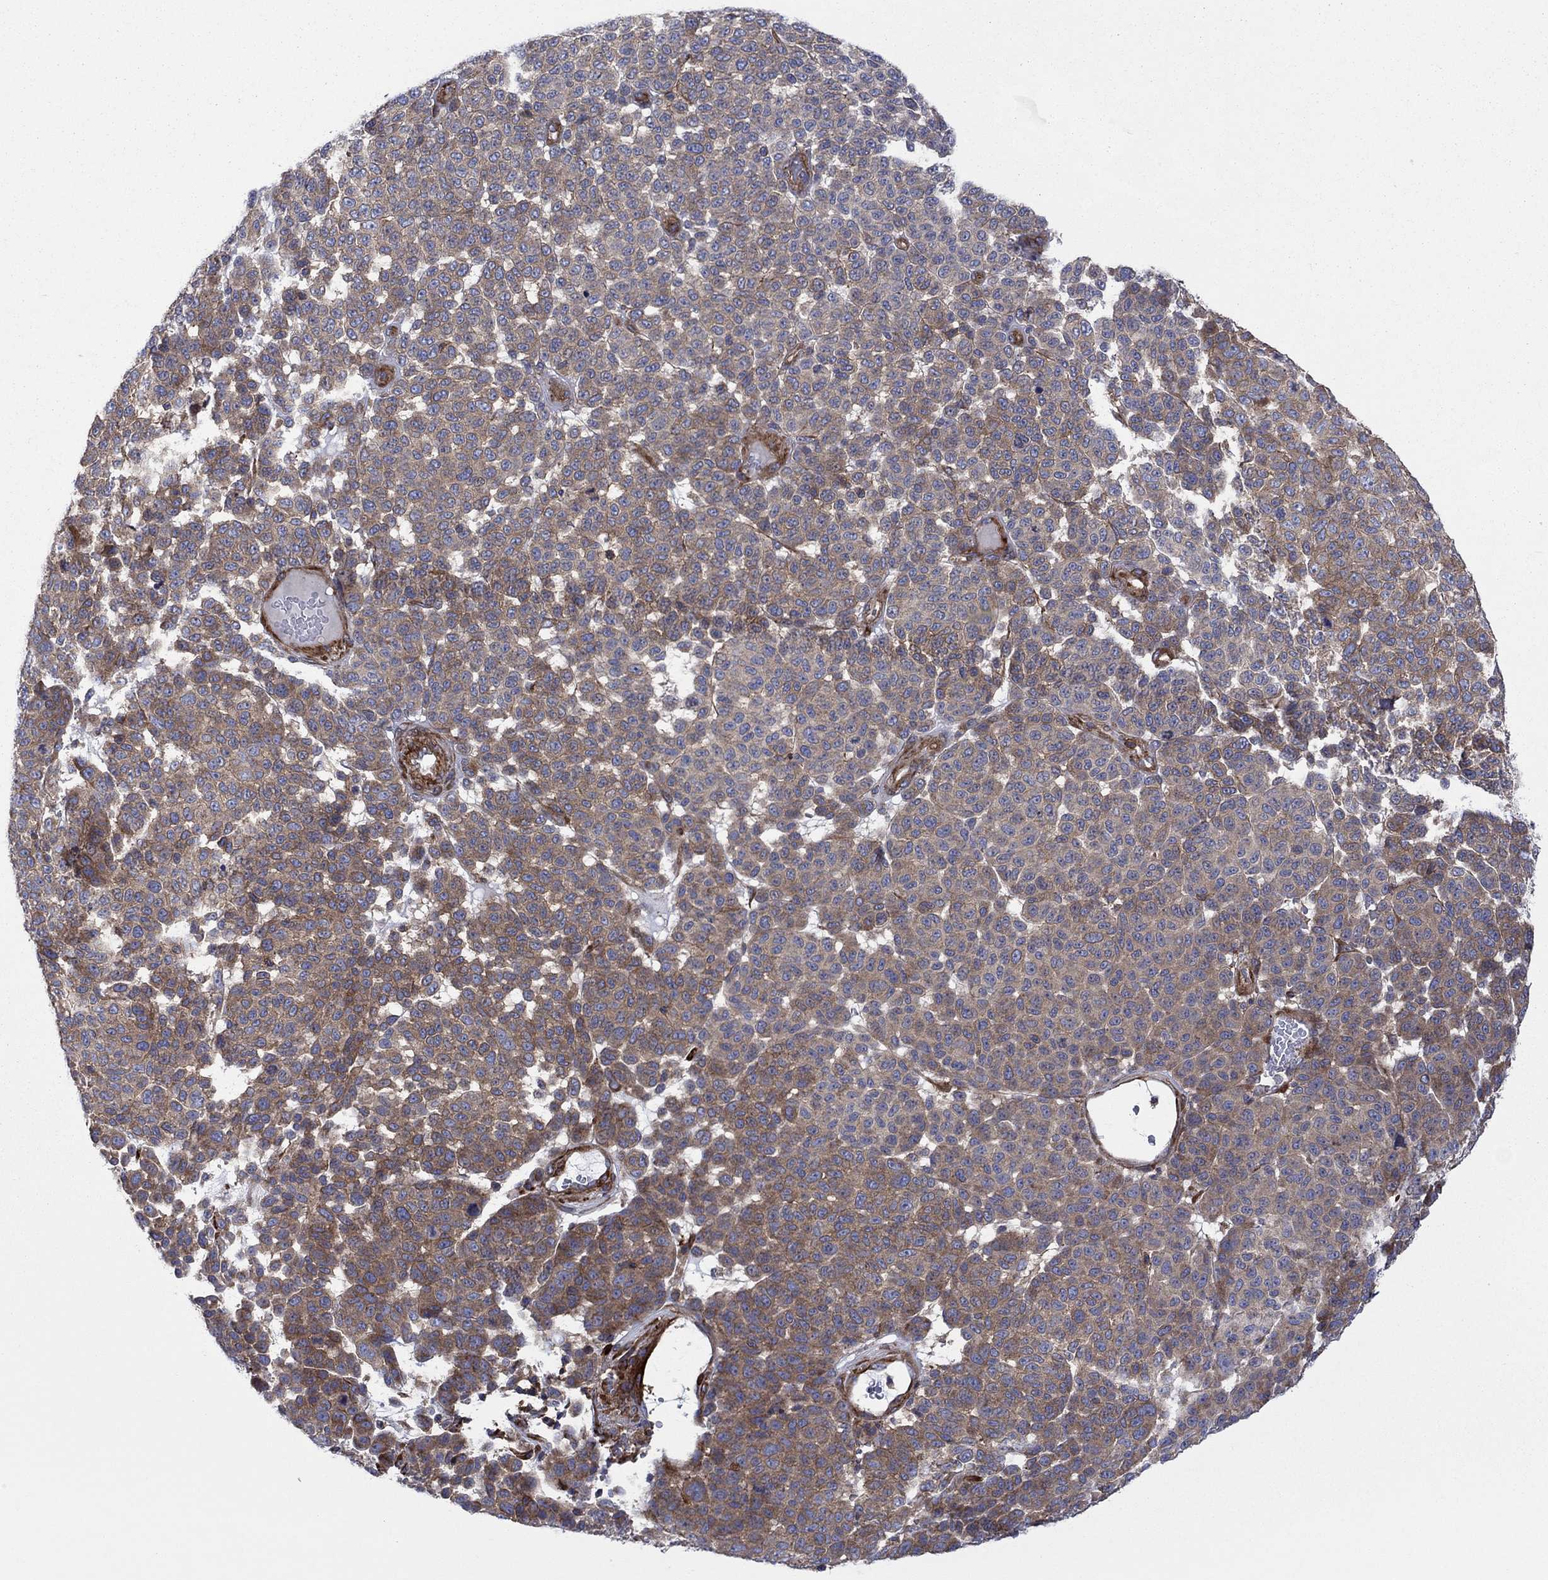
{"staining": {"intensity": "moderate", "quantity": "25%-75%", "location": "cytoplasmic/membranous"}, "tissue": "melanoma", "cell_type": "Tumor cells", "image_type": "cancer", "snomed": [{"axis": "morphology", "description": "Malignant melanoma, NOS"}, {"axis": "topography", "description": "Skin"}], "caption": "Tumor cells display medium levels of moderate cytoplasmic/membranous expression in approximately 25%-75% of cells in human malignant melanoma.", "gene": "PAG1", "patient": {"sex": "male", "age": 59}}